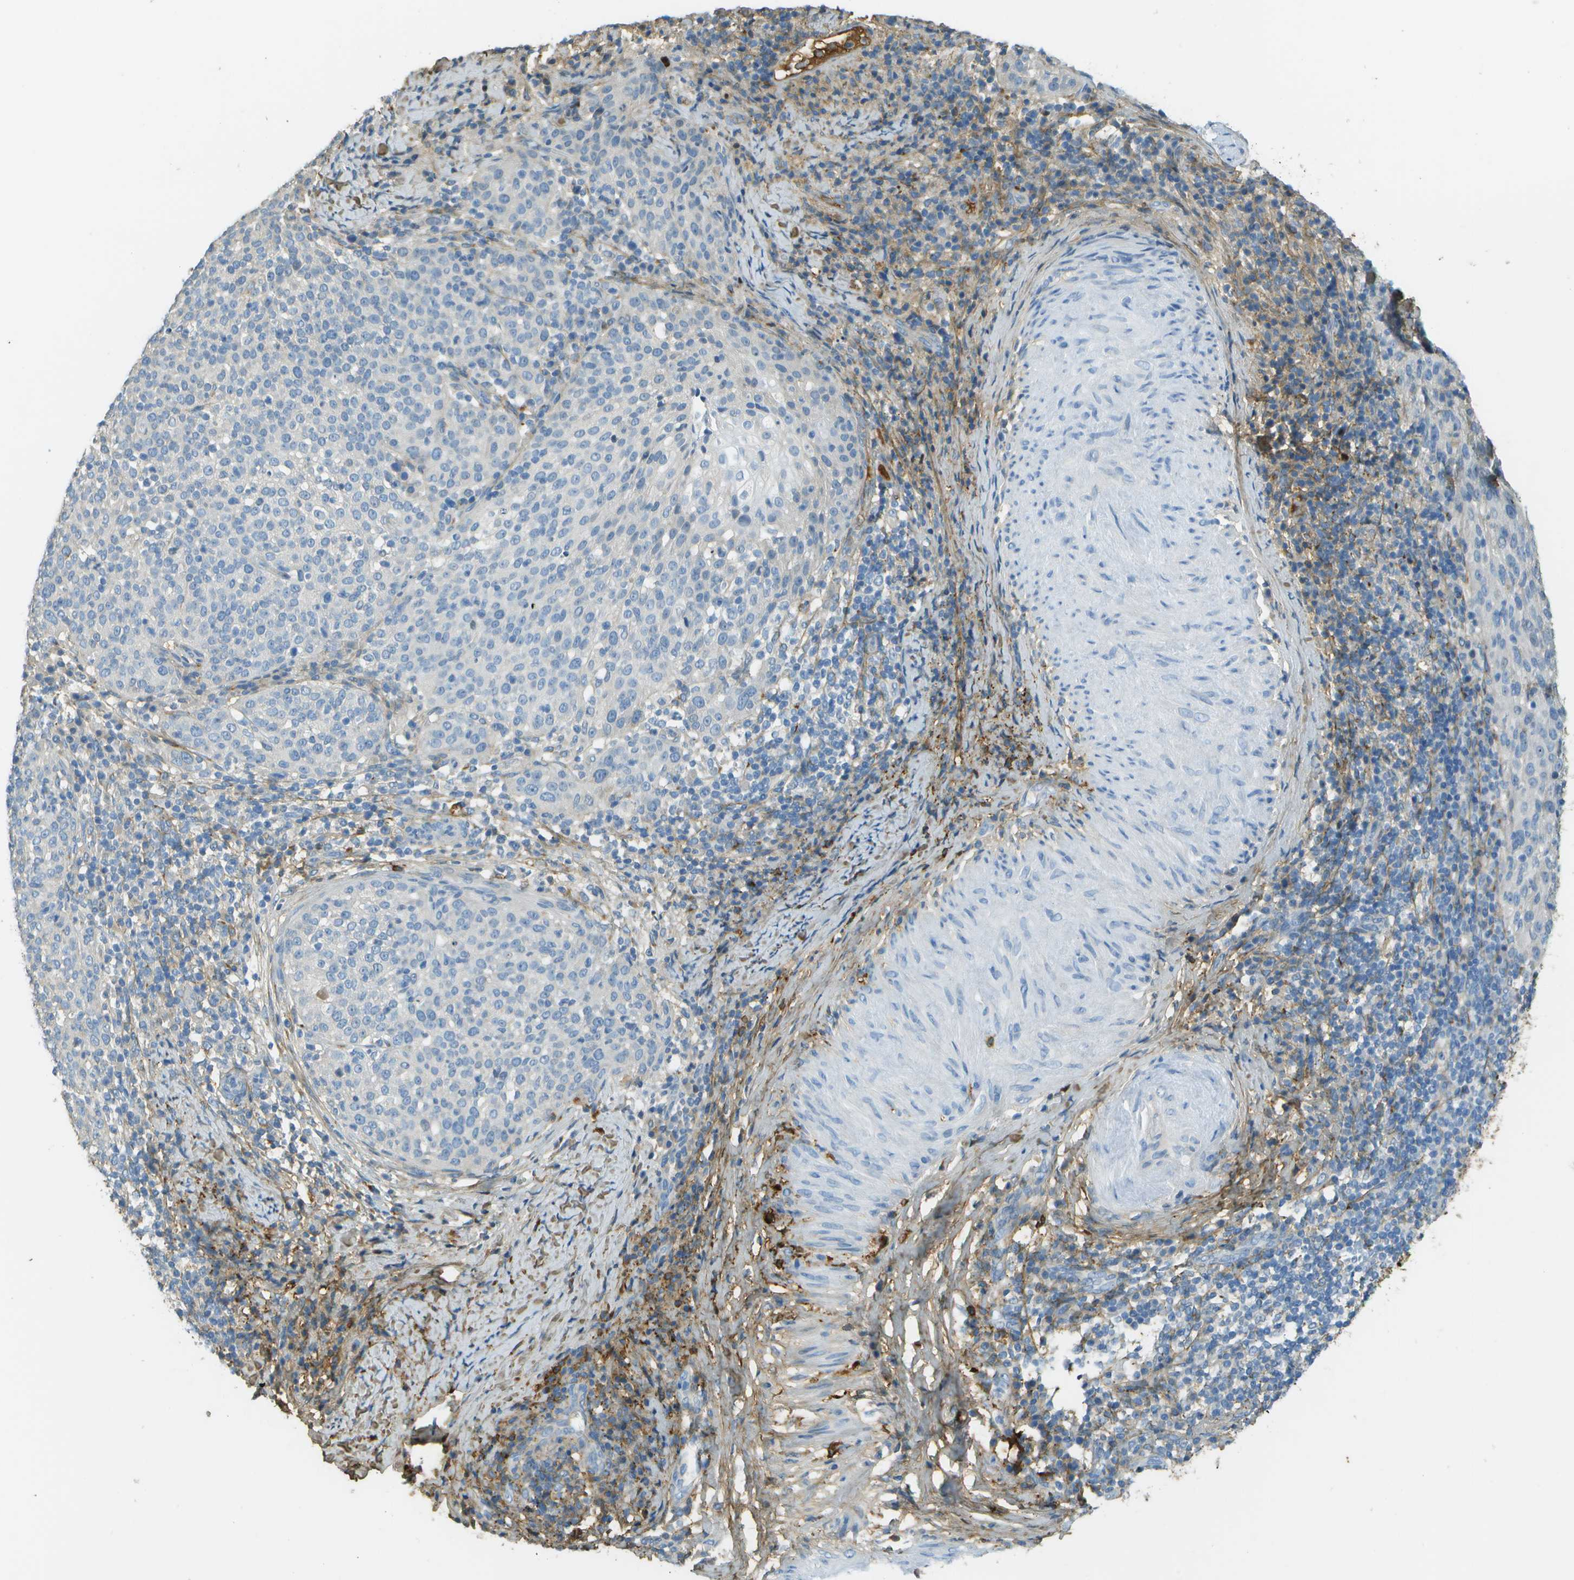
{"staining": {"intensity": "negative", "quantity": "none", "location": "none"}, "tissue": "cervical cancer", "cell_type": "Tumor cells", "image_type": "cancer", "snomed": [{"axis": "morphology", "description": "Squamous cell carcinoma, NOS"}, {"axis": "topography", "description": "Cervix"}], "caption": "Immunohistochemistry of human cervical squamous cell carcinoma exhibits no expression in tumor cells.", "gene": "DCN", "patient": {"sex": "female", "age": 51}}